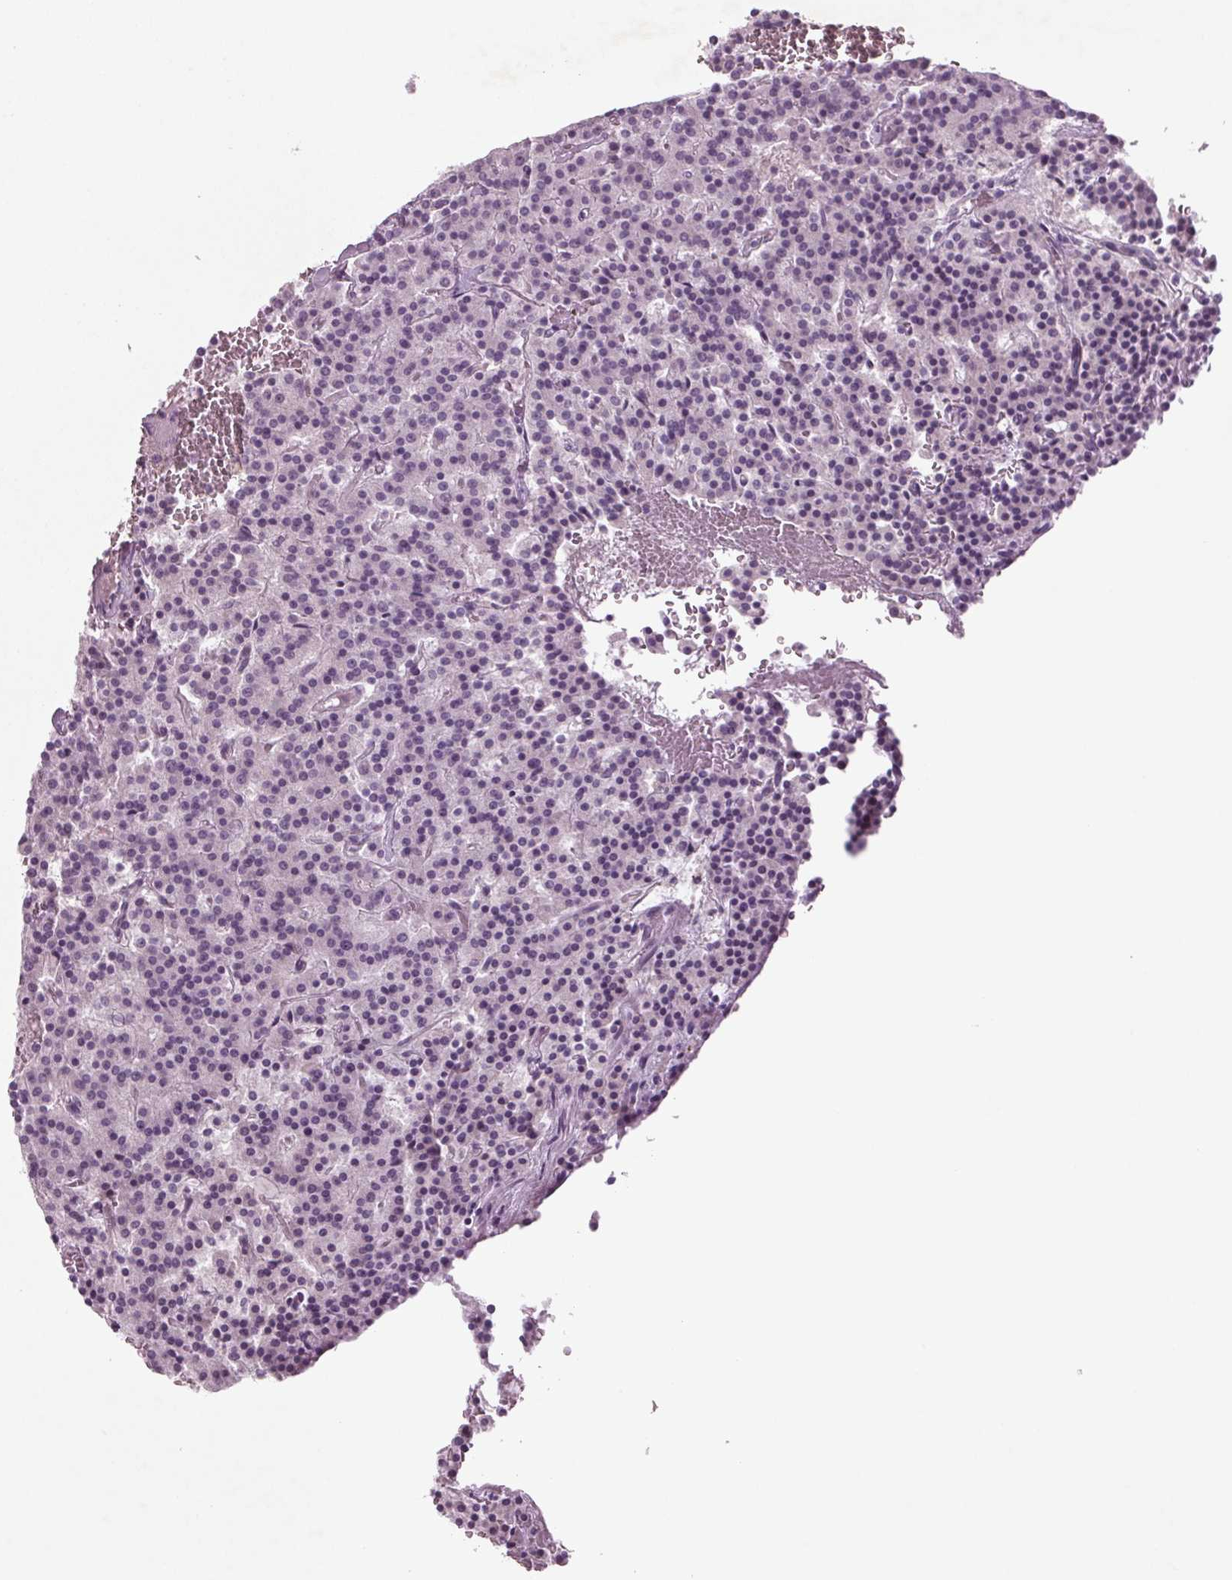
{"staining": {"intensity": "negative", "quantity": "none", "location": "none"}, "tissue": "carcinoid", "cell_type": "Tumor cells", "image_type": "cancer", "snomed": [{"axis": "morphology", "description": "Carcinoid, malignant, NOS"}, {"axis": "topography", "description": "Lung"}], "caption": "This is an immunohistochemistry image of human carcinoid. There is no positivity in tumor cells.", "gene": "BHLHE22", "patient": {"sex": "male", "age": 70}}